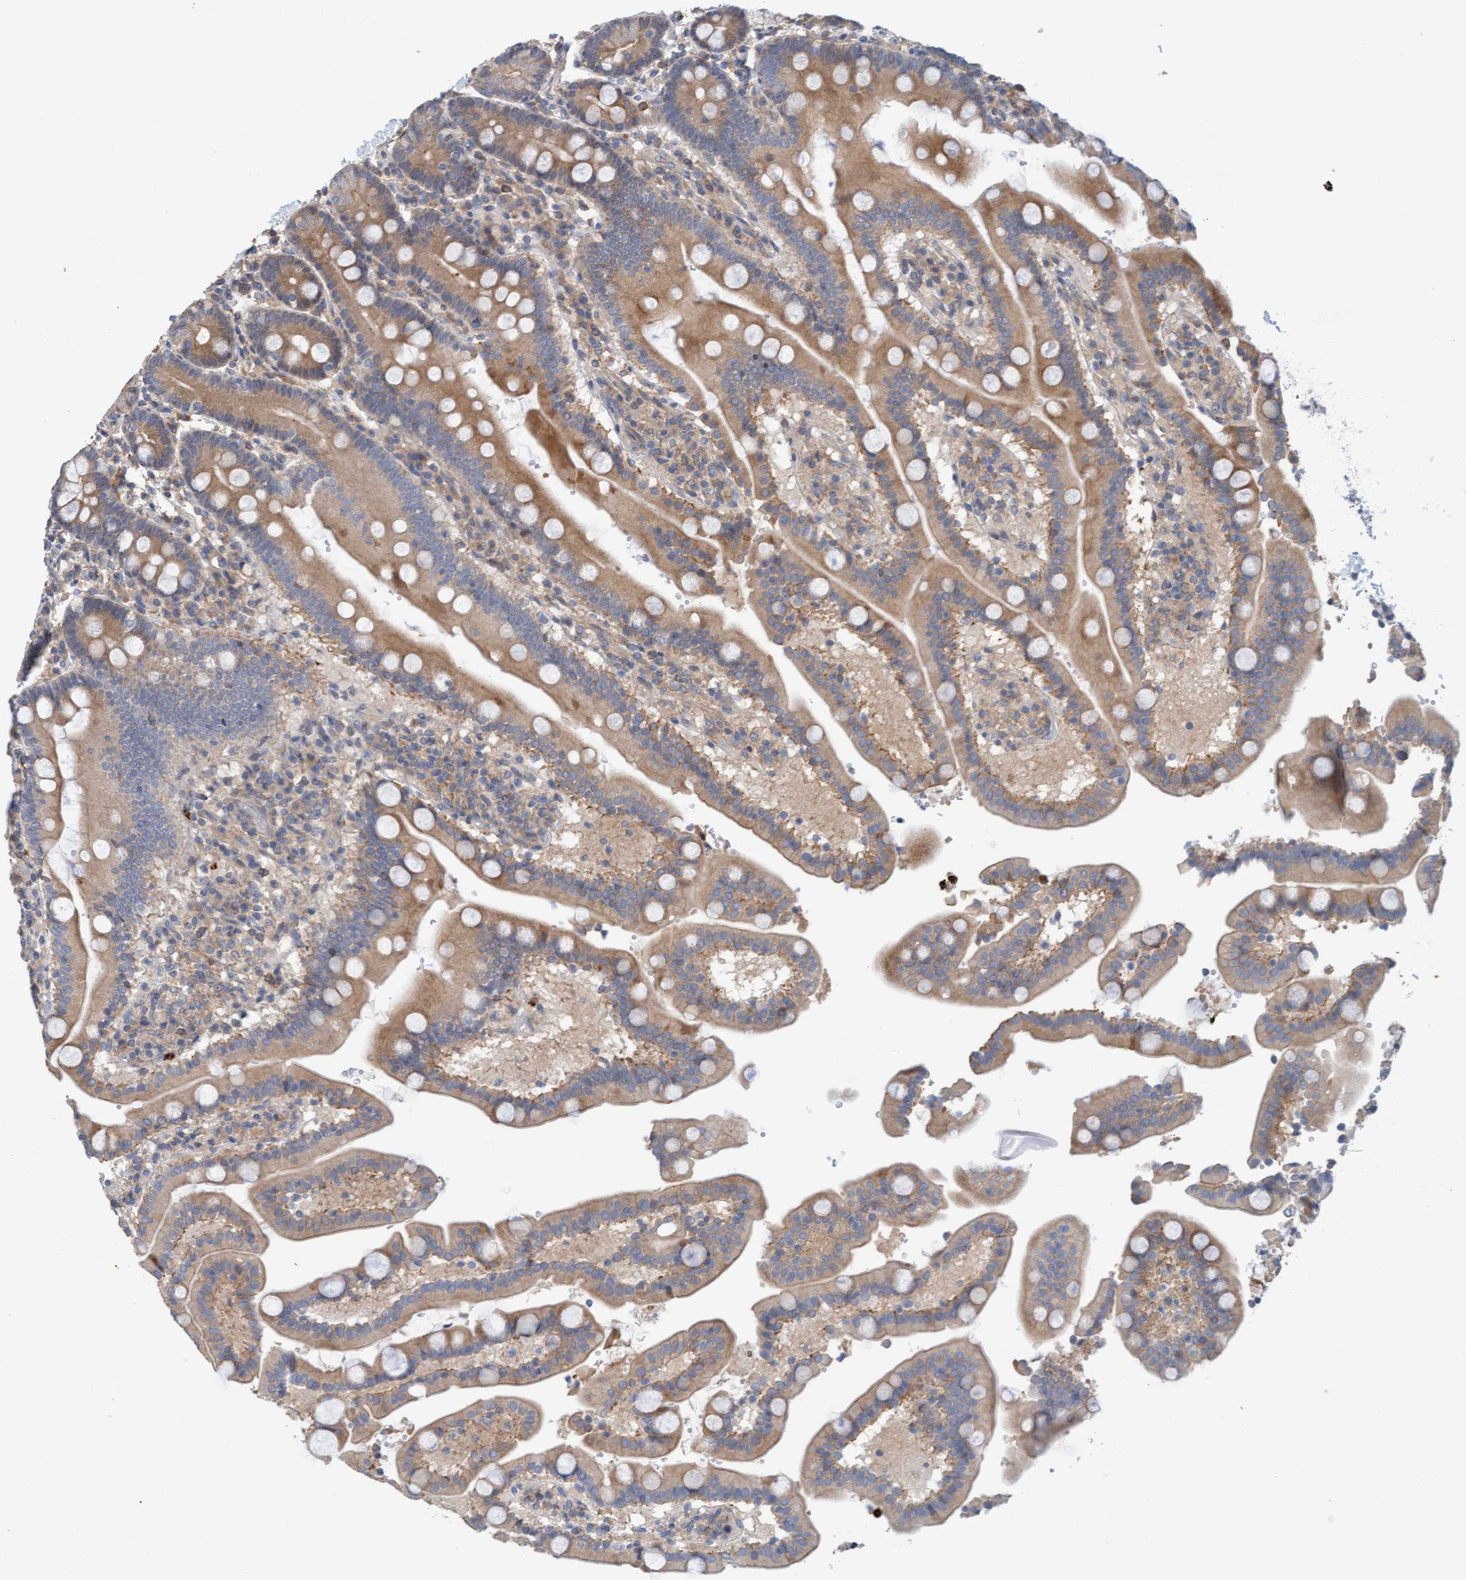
{"staining": {"intensity": "moderate", "quantity": ">75%", "location": "cytoplasmic/membranous"}, "tissue": "duodenum", "cell_type": "Glandular cells", "image_type": "normal", "snomed": [{"axis": "morphology", "description": "Normal tissue, NOS"}, {"axis": "topography", "description": "Small intestine, NOS"}], "caption": "The image exhibits immunohistochemical staining of unremarkable duodenum. There is moderate cytoplasmic/membranous positivity is present in approximately >75% of glandular cells. (IHC, brightfield microscopy, high magnification).", "gene": "MMP8", "patient": {"sex": "female", "age": 71}}